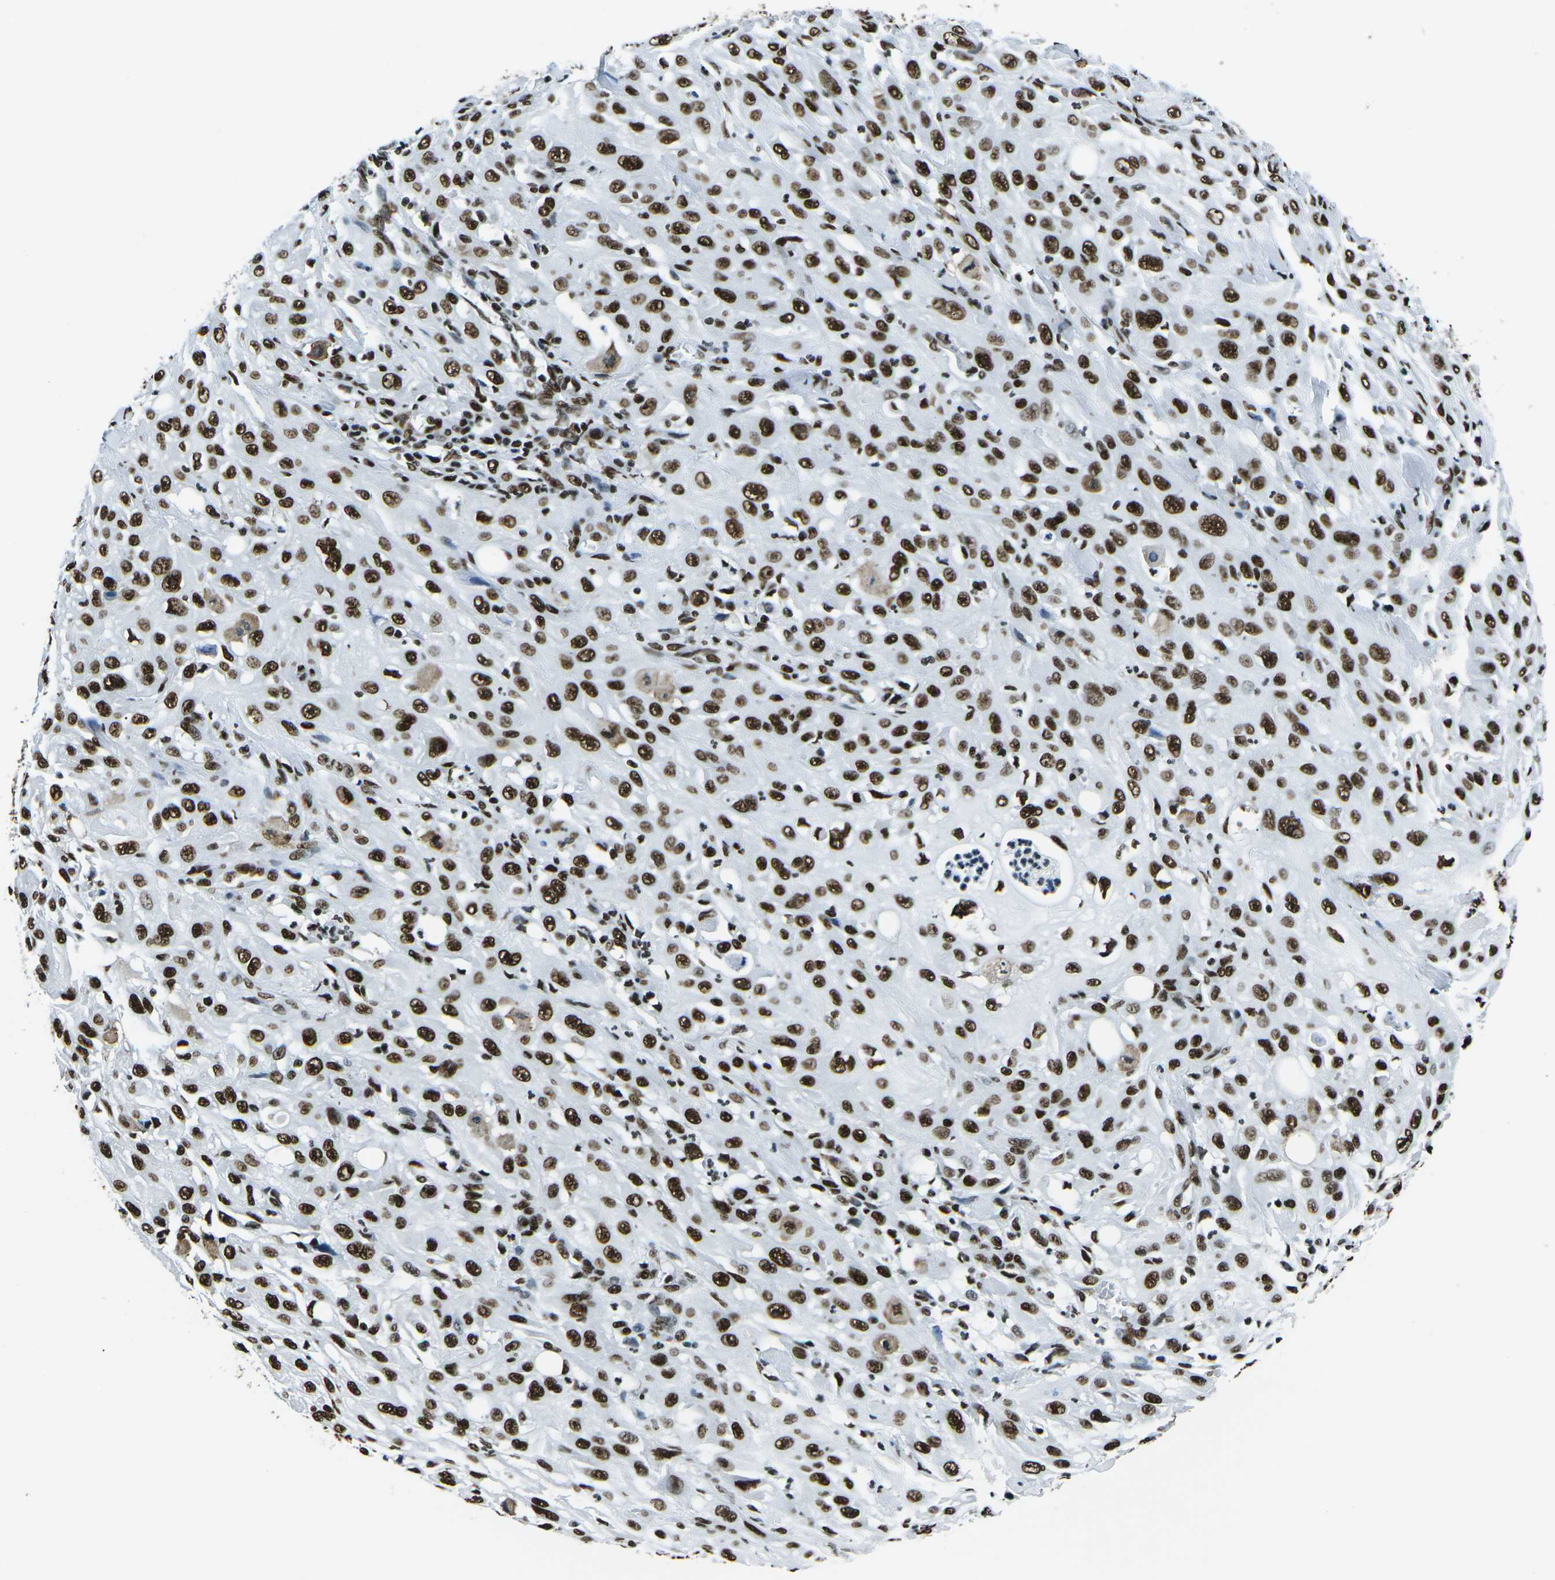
{"staining": {"intensity": "strong", "quantity": ">75%", "location": "nuclear"}, "tissue": "skin cancer", "cell_type": "Tumor cells", "image_type": "cancer", "snomed": [{"axis": "morphology", "description": "Squamous cell carcinoma, NOS"}, {"axis": "morphology", "description": "Squamous cell carcinoma, metastatic, NOS"}, {"axis": "topography", "description": "Skin"}, {"axis": "topography", "description": "Lymph node"}], "caption": "Immunohistochemistry (IHC) staining of skin cancer (squamous cell carcinoma), which shows high levels of strong nuclear positivity in approximately >75% of tumor cells indicating strong nuclear protein positivity. The staining was performed using DAB (brown) for protein detection and nuclei were counterstained in hematoxylin (blue).", "gene": "HNRNPL", "patient": {"sex": "male", "age": 75}}